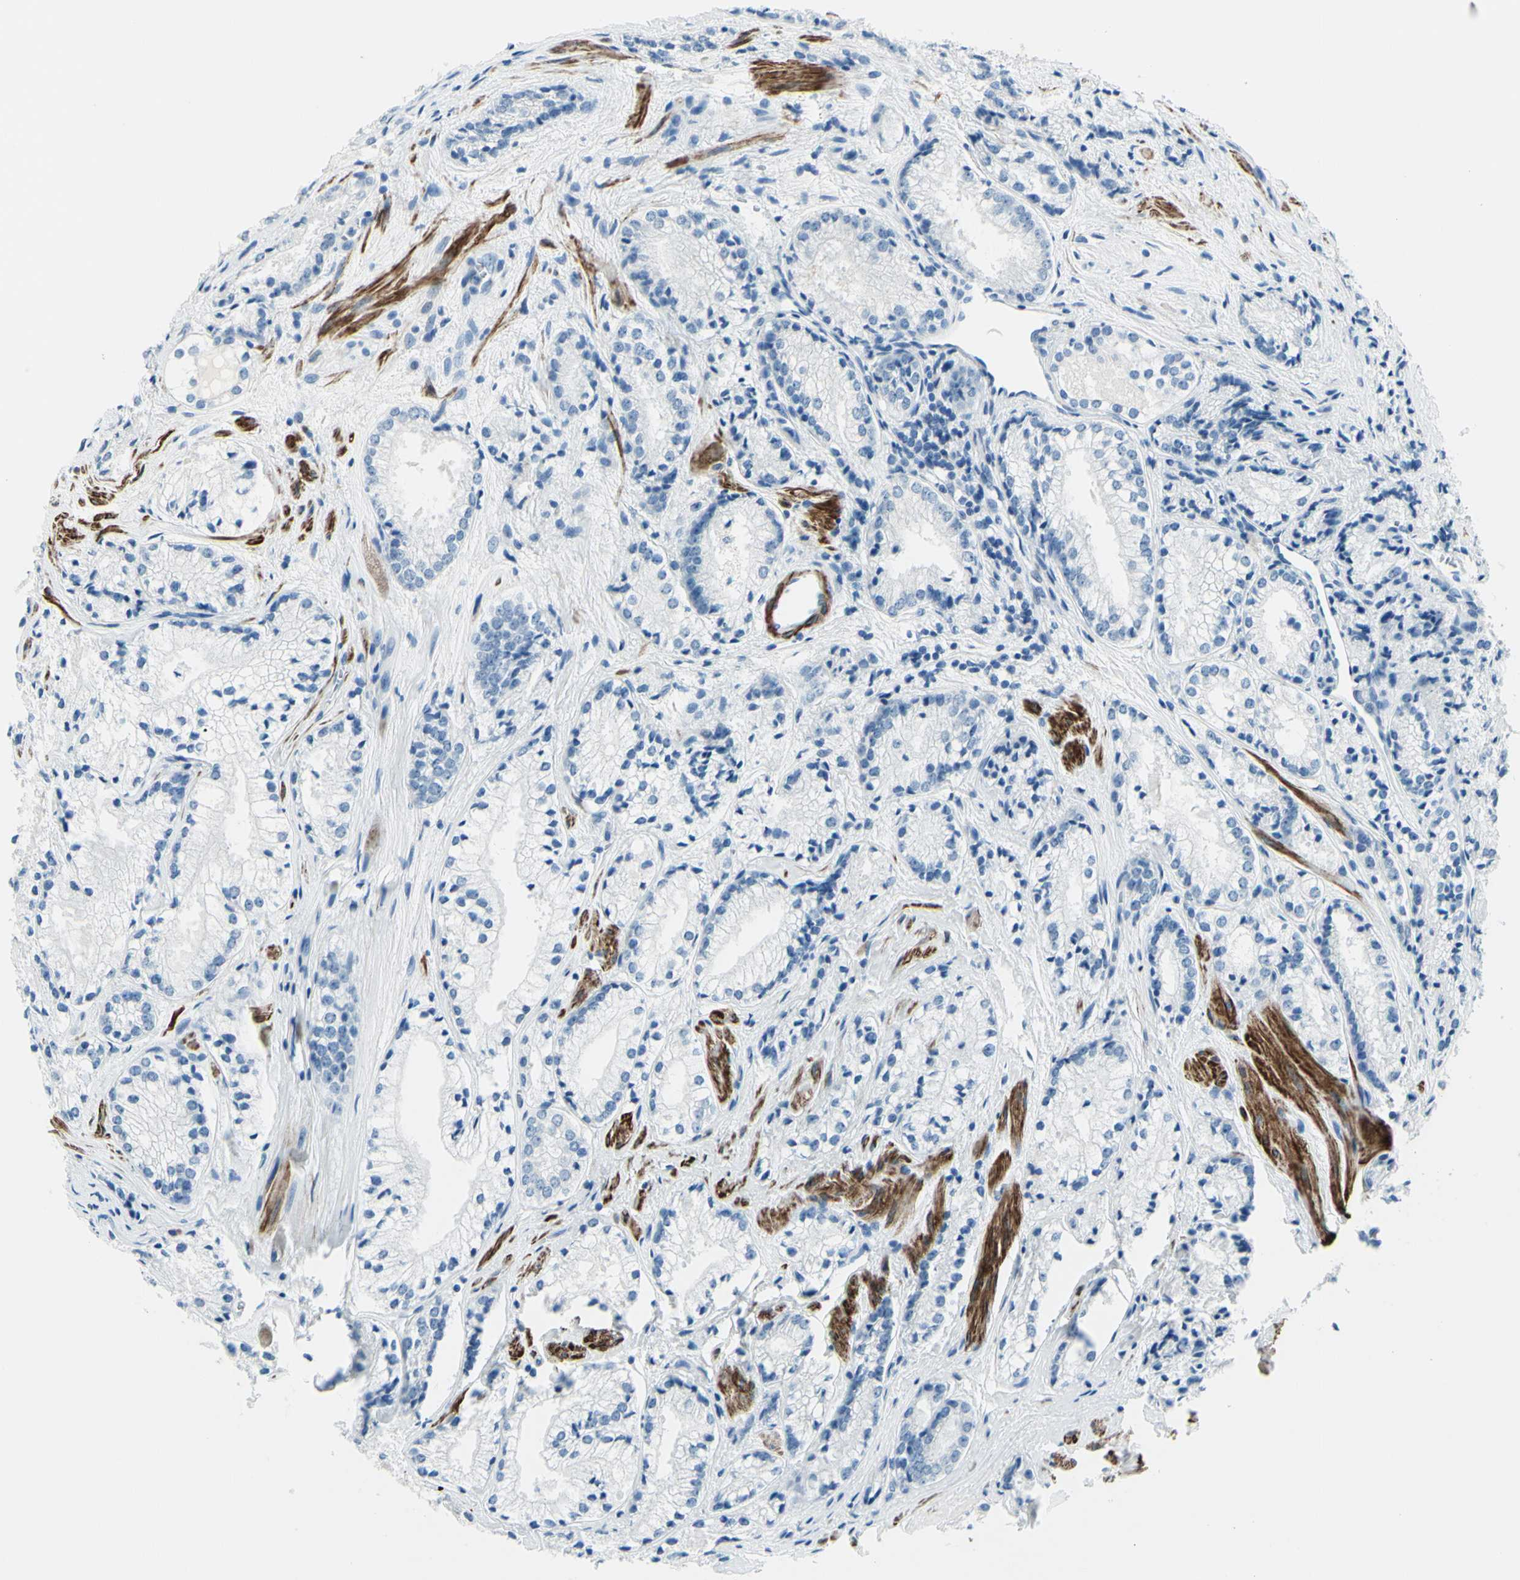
{"staining": {"intensity": "negative", "quantity": "none", "location": "none"}, "tissue": "prostate cancer", "cell_type": "Tumor cells", "image_type": "cancer", "snomed": [{"axis": "morphology", "description": "Adenocarcinoma, Low grade"}, {"axis": "topography", "description": "Prostate"}], "caption": "Immunohistochemistry photomicrograph of neoplastic tissue: human prostate low-grade adenocarcinoma stained with DAB shows no significant protein expression in tumor cells.", "gene": "CDH15", "patient": {"sex": "male", "age": 60}}